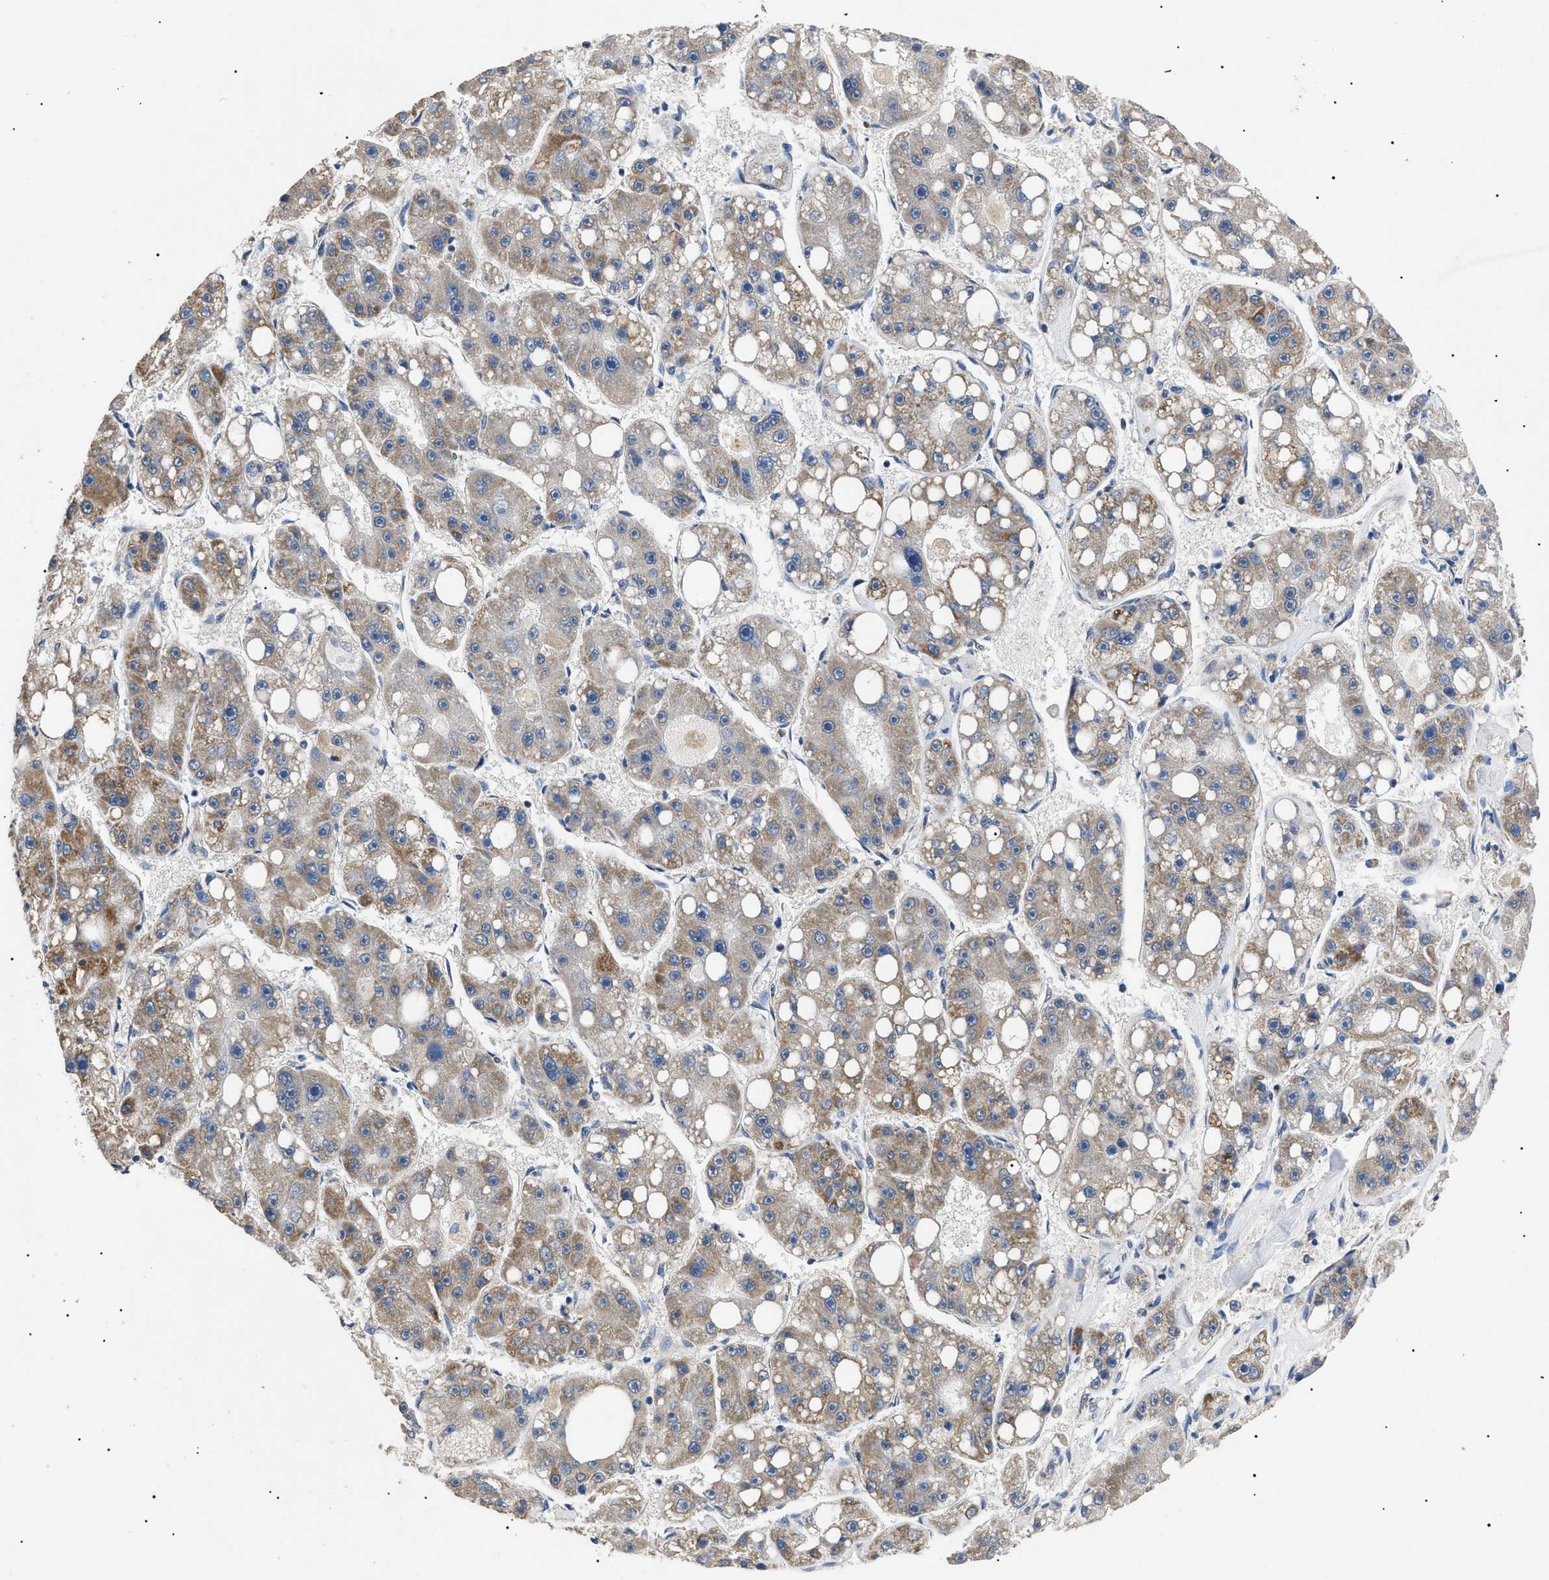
{"staining": {"intensity": "moderate", "quantity": ">75%", "location": "cytoplasmic/membranous"}, "tissue": "liver cancer", "cell_type": "Tumor cells", "image_type": "cancer", "snomed": [{"axis": "morphology", "description": "Carcinoma, Hepatocellular, NOS"}, {"axis": "topography", "description": "Liver"}], "caption": "Immunohistochemical staining of hepatocellular carcinoma (liver) exhibits medium levels of moderate cytoplasmic/membranous expression in approximately >75% of tumor cells.", "gene": "TOMM6", "patient": {"sex": "female", "age": 61}}